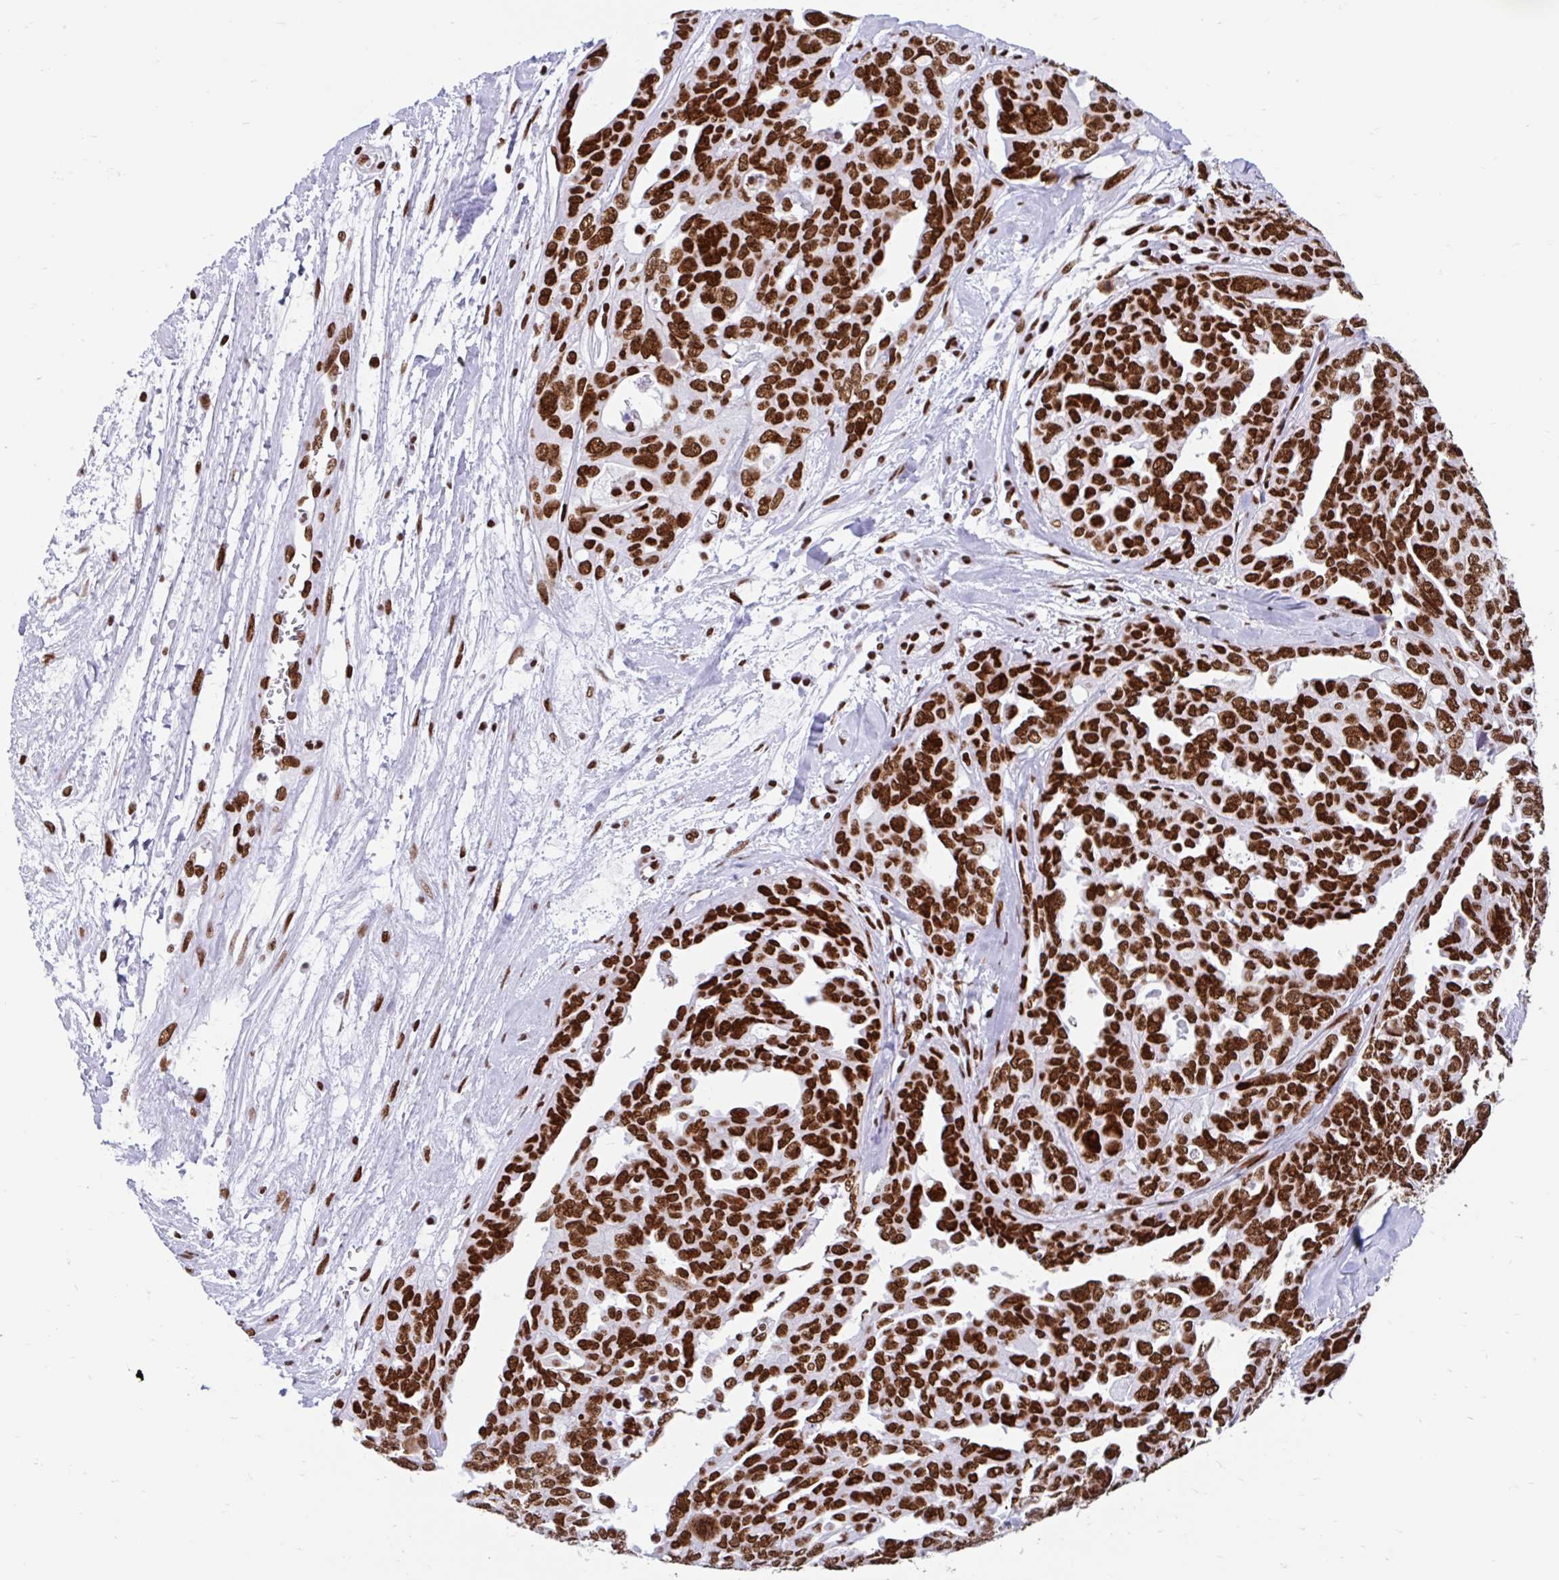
{"staining": {"intensity": "strong", "quantity": ">75%", "location": "nuclear"}, "tissue": "ovarian cancer", "cell_type": "Tumor cells", "image_type": "cancer", "snomed": [{"axis": "morphology", "description": "Carcinoma, endometroid"}, {"axis": "topography", "description": "Ovary"}], "caption": "Strong nuclear expression for a protein is seen in approximately >75% of tumor cells of ovarian endometroid carcinoma using immunohistochemistry (IHC).", "gene": "KHDRBS1", "patient": {"sex": "female", "age": 70}}